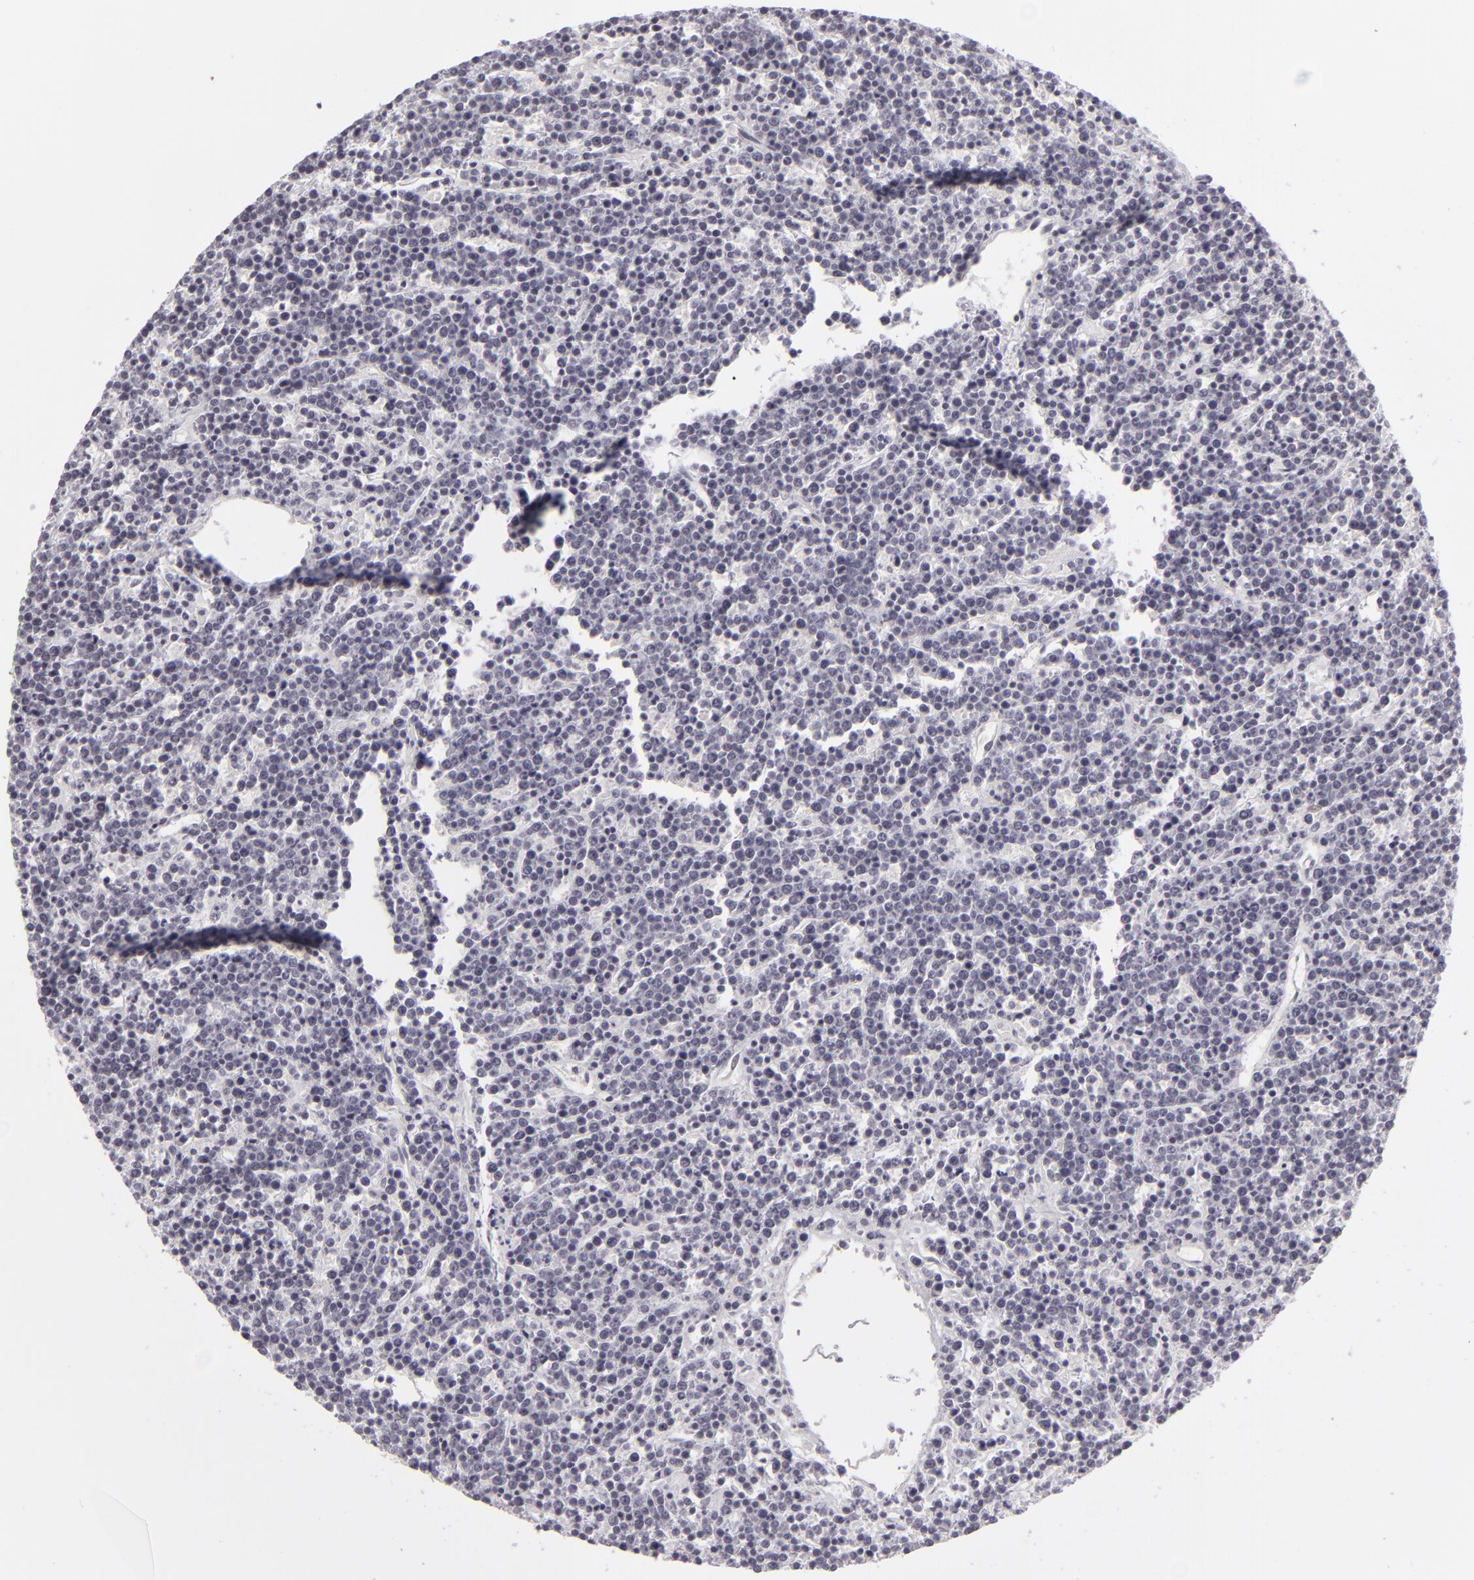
{"staining": {"intensity": "negative", "quantity": "none", "location": "none"}, "tissue": "lymphoma", "cell_type": "Tumor cells", "image_type": "cancer", "snomed": [{"axis": "morphology", "description": "Malignant lymphoma, non-Hodgkin's type, High grade"}, {"axis": "topography", "description": "Ovary"}], "caption": "Immunohistochemical staining of lymphoma shows no significant staining in tumor cells.", "gene": "SIX1", "patient": {"sex": "female", "age": 56}}